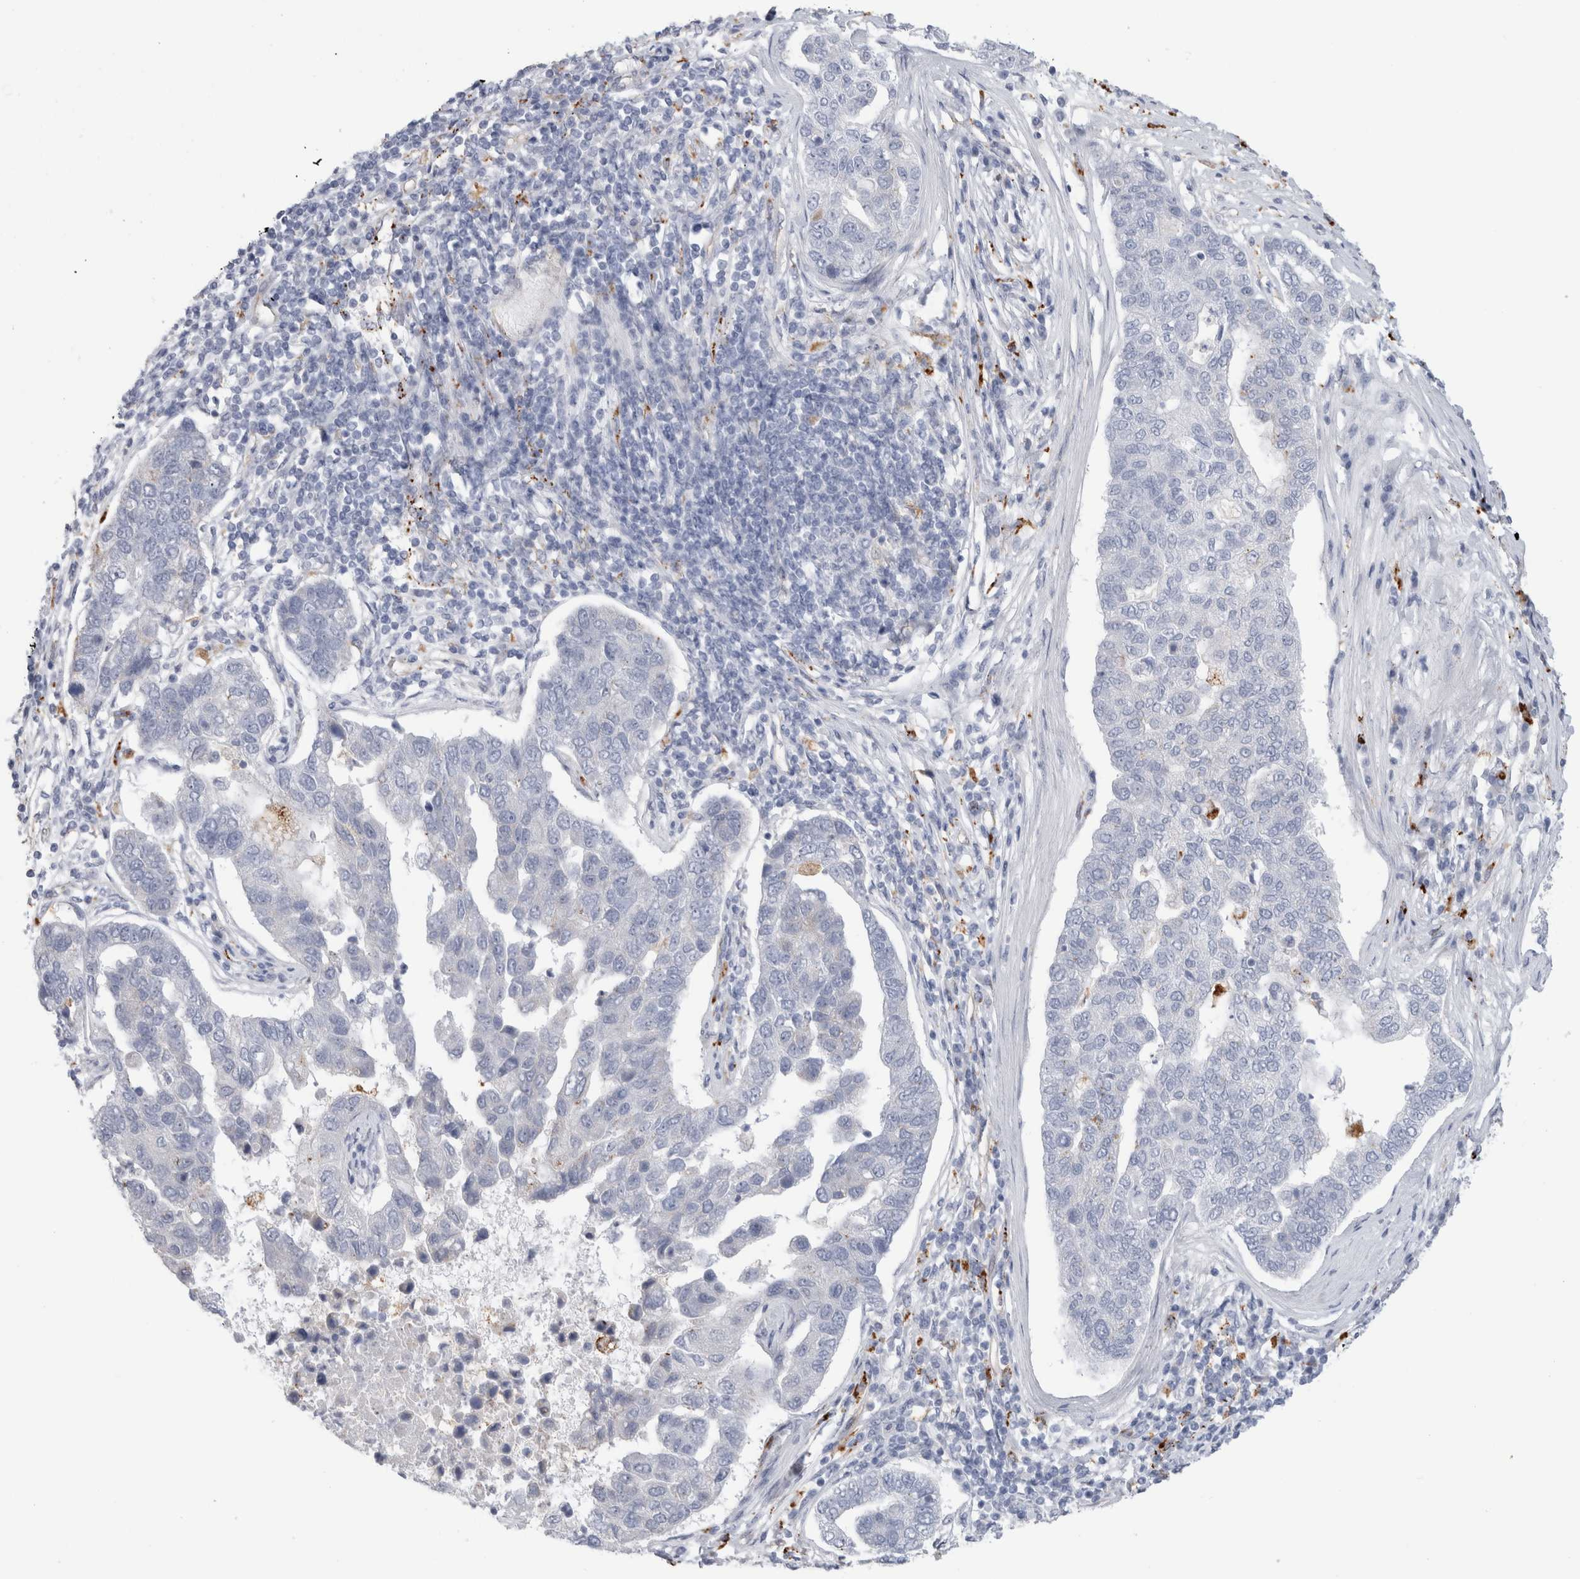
{"staining": {"intensity": "negative", "quantity": "none", "location": "none"}, "tissue": "pancreatic cancer", "cell_type": "Tumor cells", "image_type": "cancer", "snomed": [{"axis": "morphology", "description": "Adenocarcinoma, NOS"}, {"axis": "topography", "description": "Pancreas"}], "caption": "DAB (3,3'-diaminobenzidine) immunohistochemical staining of human pancreatic cancer (adenocarcinoma) demonstrates no significant positivity in tumor cells.", "gene": "ANKMY1", "patient": {"sex": "female", "age": 61}}